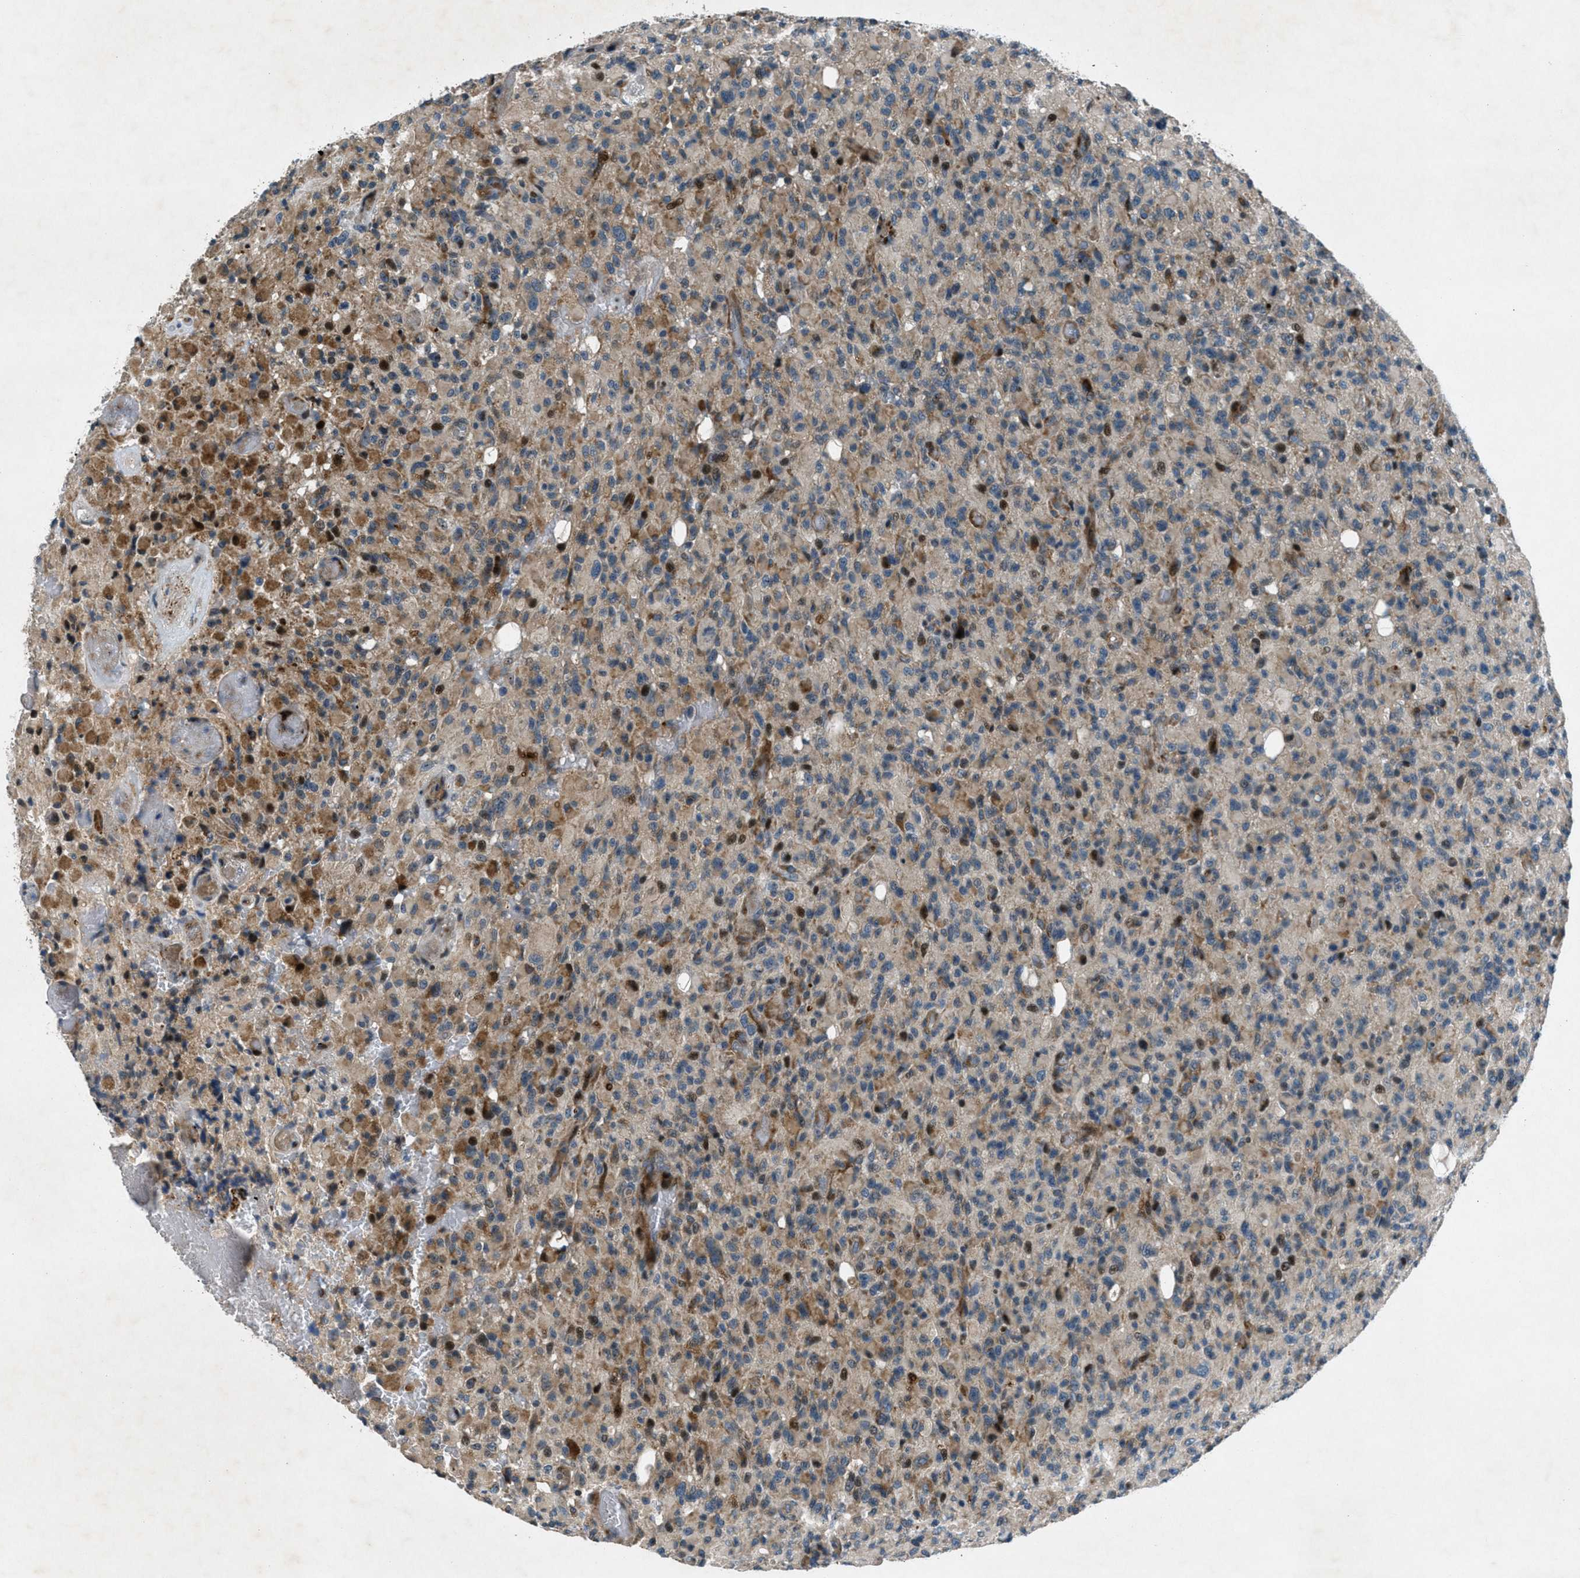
{"staining": {"intensity": "moderate", "quantity": "25%-75%", "location": "cytoplasmic/membranous,nuclear"}, "tissue": "glioma", "cell_type": "Tumor cells", "image_type": "cancer", "snomed": [{"axis": "morphology", "description": "Glioma, malignant, High grade"}, {"axis": "topography", "description": "Brain"}], "caption": "Malignant glioma (high-grade) stained with DAB (3,3'-diaminobenzidine) immunohistochemistry (IHC) shows medium levels of moderate cytoplasmic/membranous and nuclear staining in about 25%-75% of tumor cells.", "gene": "CLEC2D", "patient": {"sex": "male", "age": 71}}